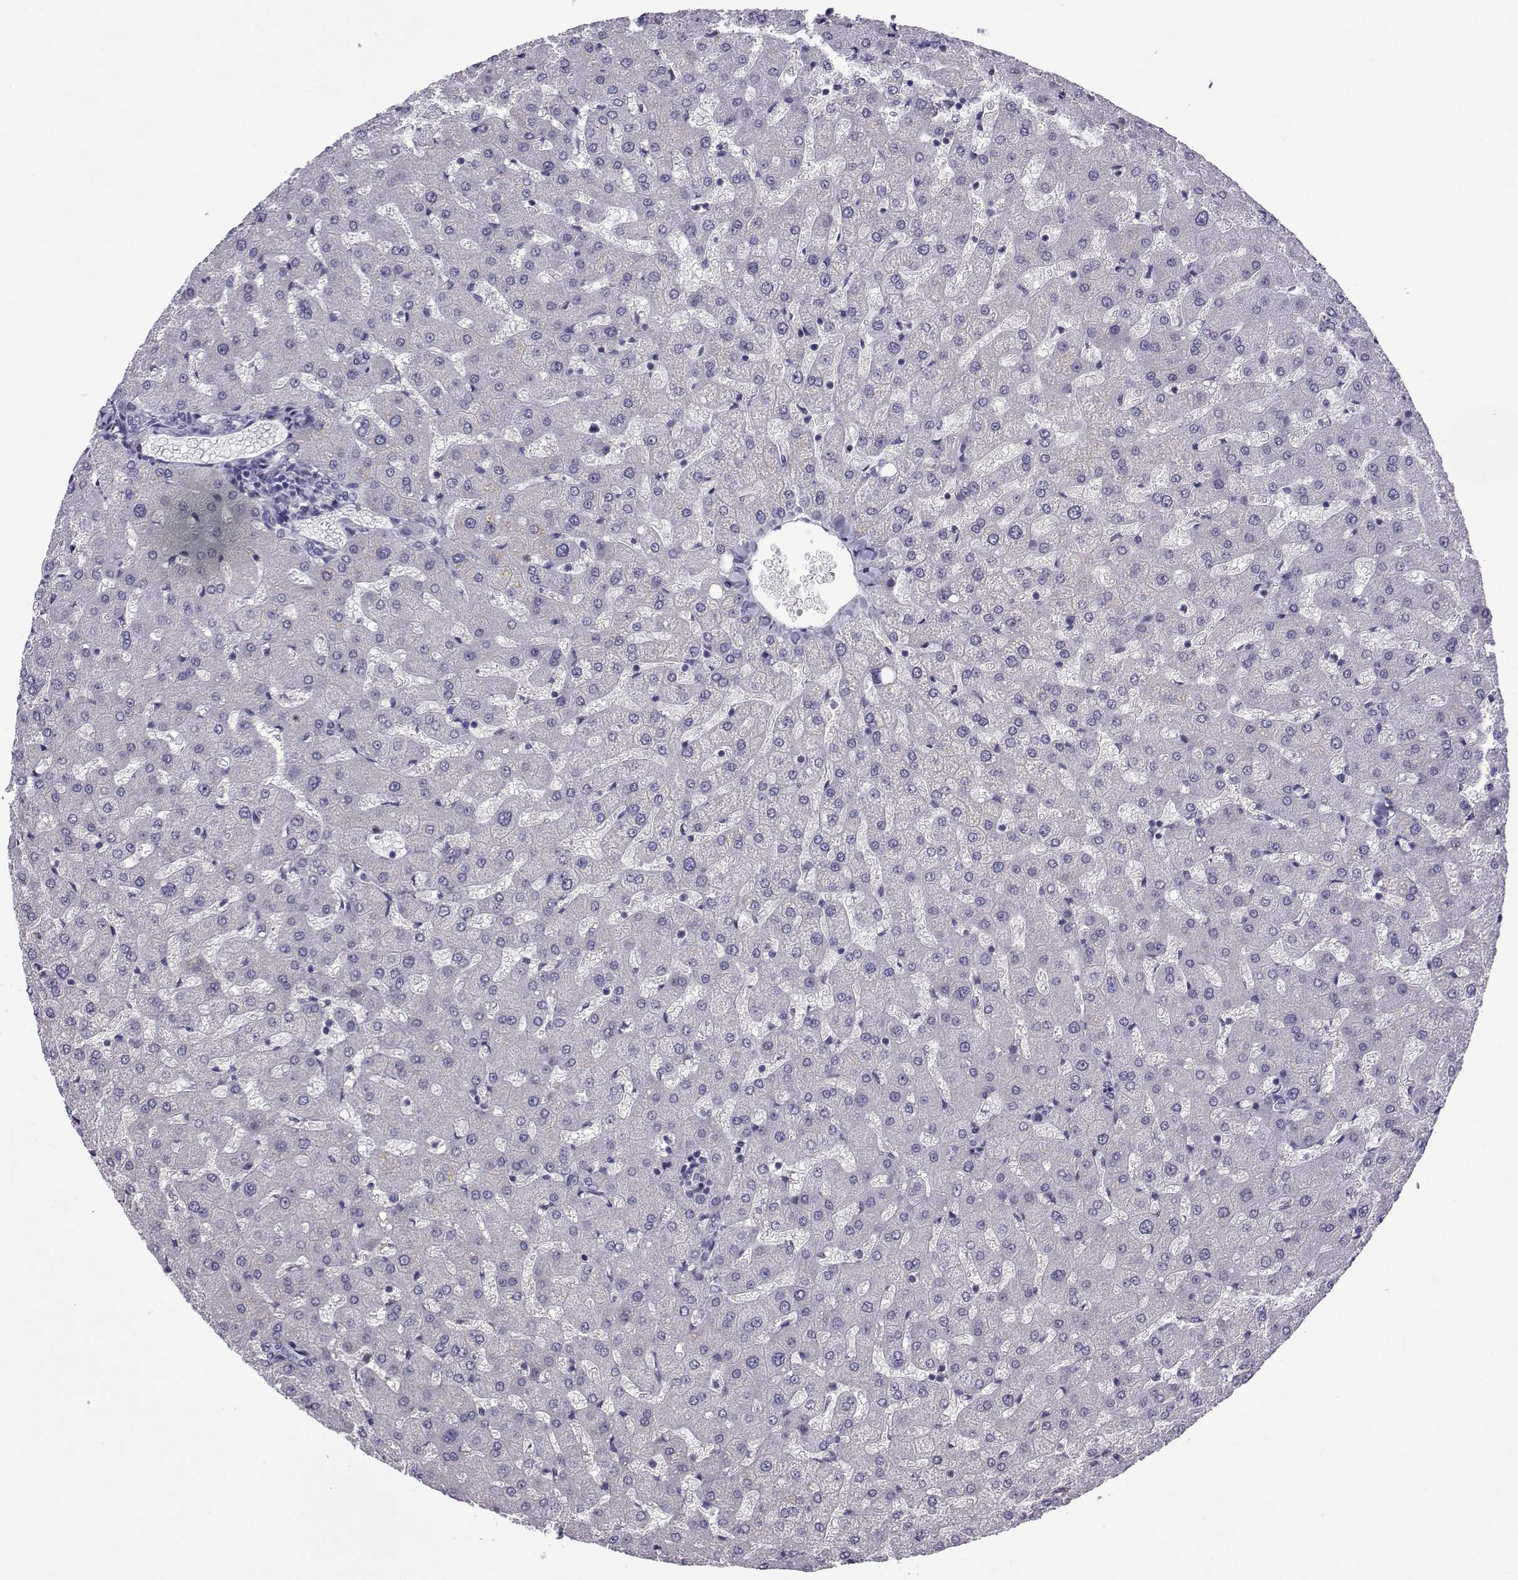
{"staining": {"intensity": "negative", "quantity": "none", "location": "none"}, "tissue": "liver", "cell_type": "Cholangiocytes", "image_type": "normal", "snomed": [{"axis": "morphology", "description": "Normal tissue, NOS"}, {"axis": "topography", "description": "Liver"}], "caption": "Cholangiocytes show no significant protein positivity in unremarkable liver.", "gene": "CFAP70", "patient": {"sex": "female", "age": 50}}